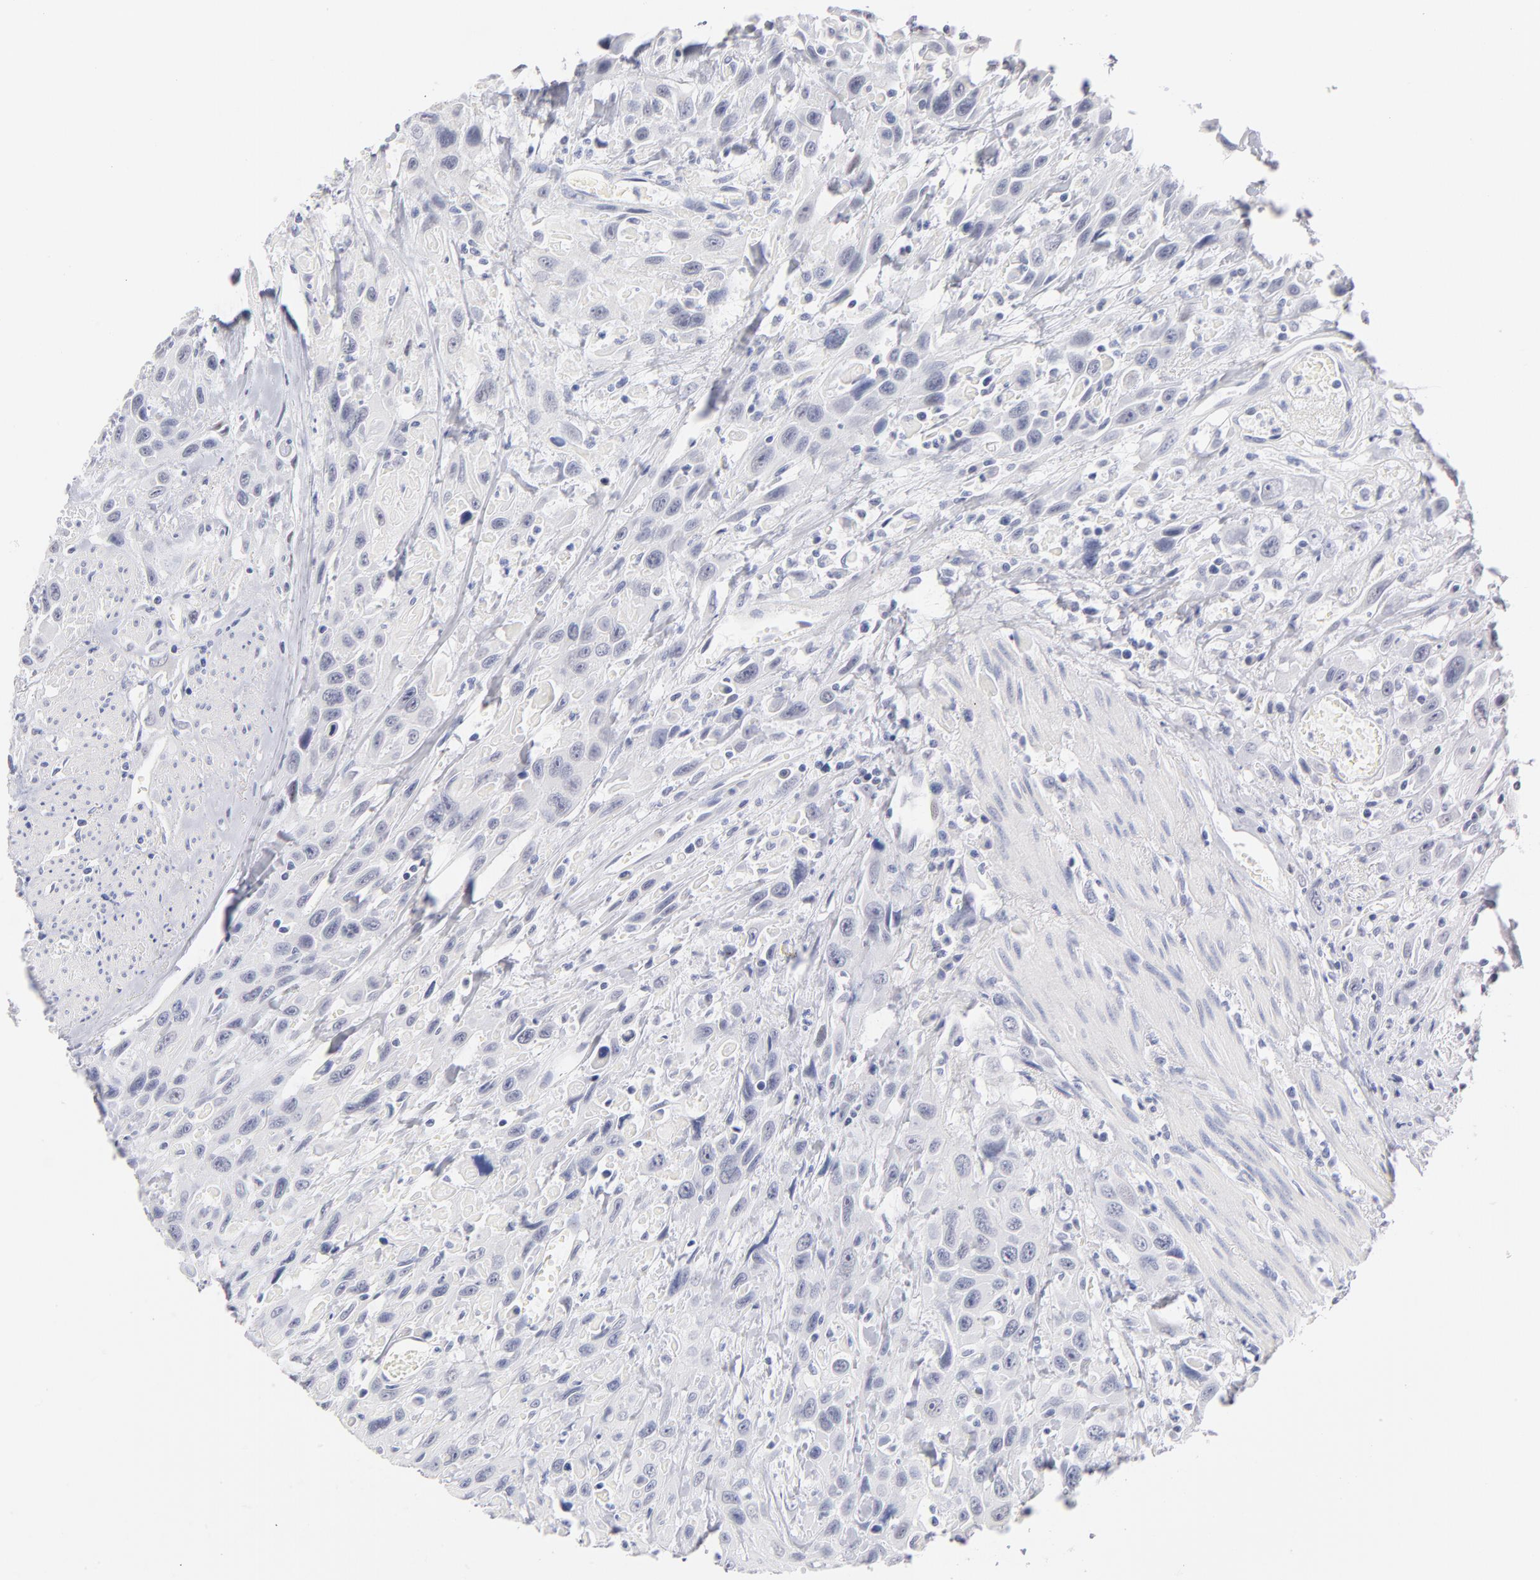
{"staining": {"intensity": "negative", "quantity": "none", "location": "none"}, "tissue": "urothelial cancer", "cell_type": "Tumor cells", "image_type": "cancer", "snomed": [{"axis": "morphology", "description": "Urothelial carcinoma, High grade"}, {"axis": "topography", "description": "Urinary bladder"}], "caption": "Immunohistochemistry (IHC) photomicrograph of neoplastic tissue: human urothelial carcinoma (high-grade) stained with DAB (3,3'-diaminobenzidine) demonstrates no significant protein staining in tumor cells.", "gene": "KHNYN", "patient": {"sex": "female", "age": 84}}